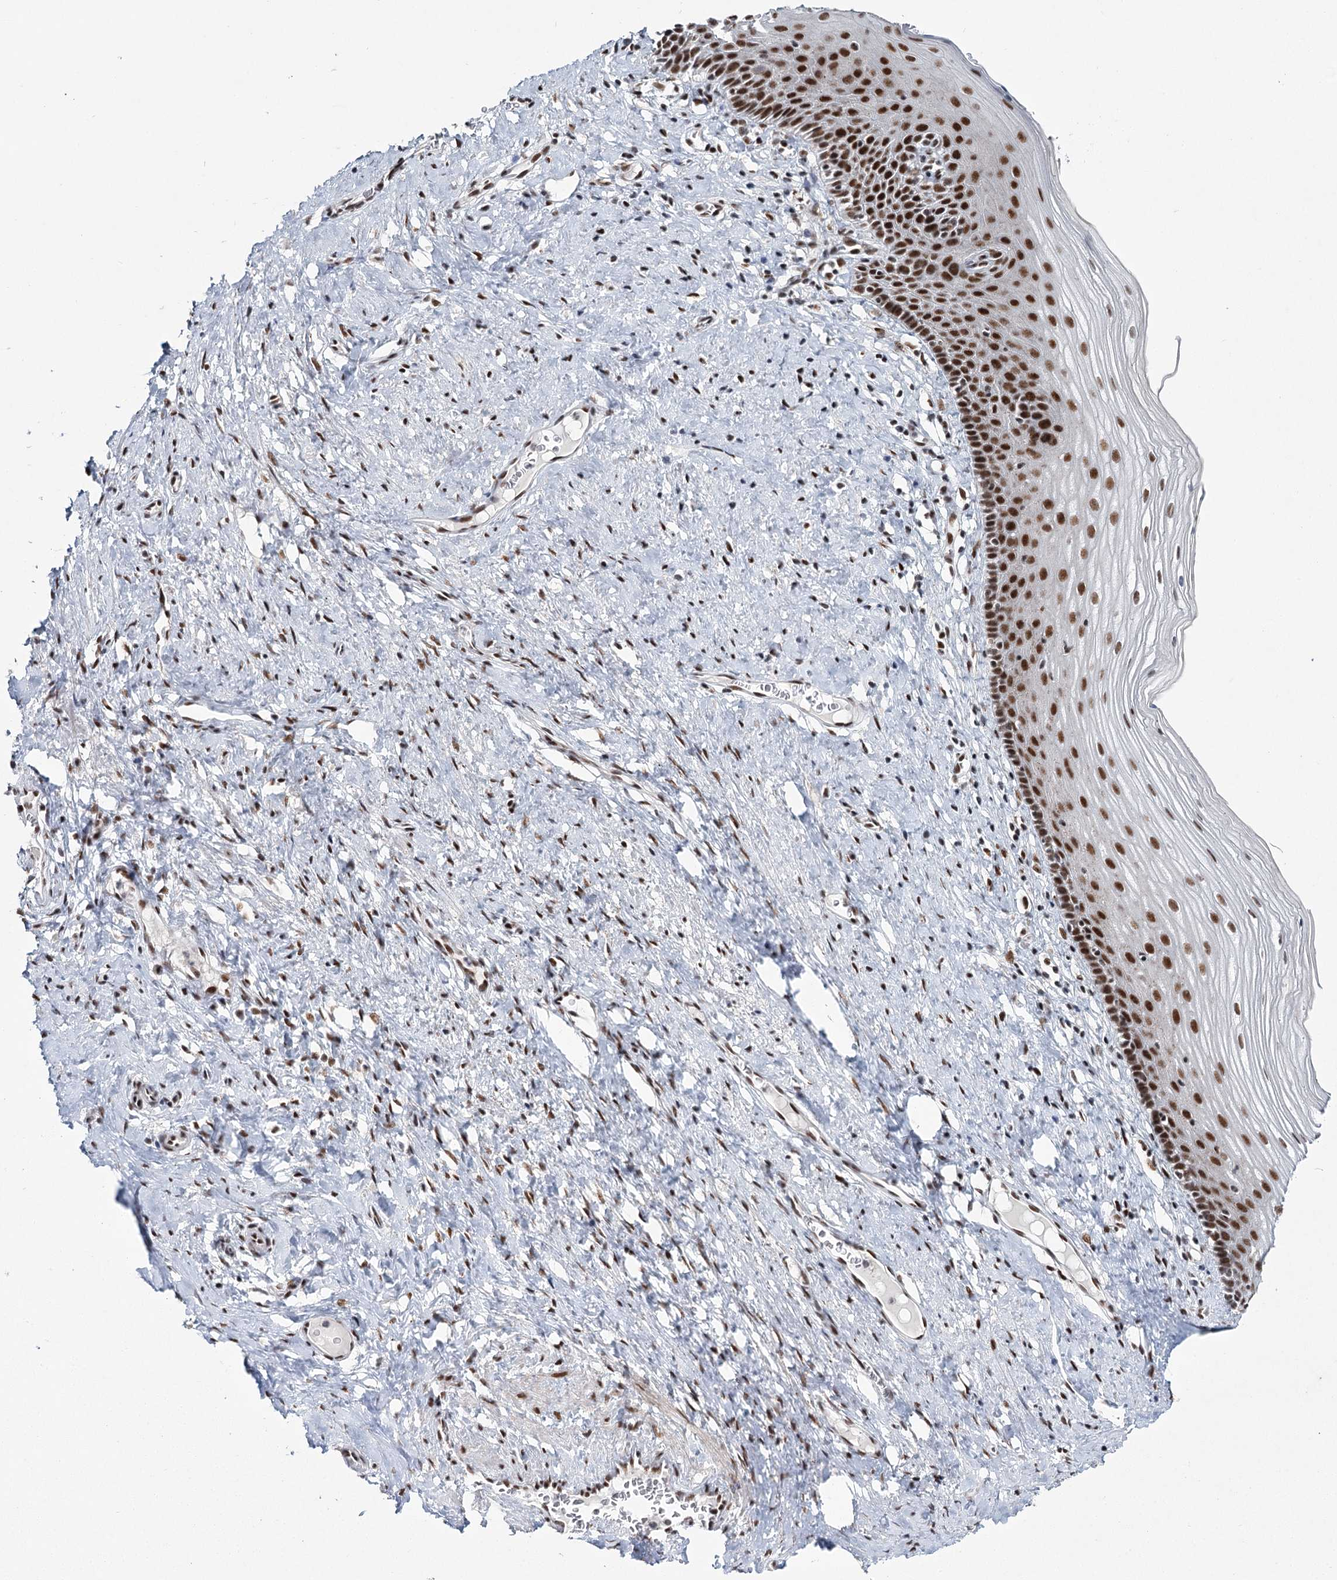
{"staining": {"intensity": "strong", "quantity": ">75%", "location": "nuclear"}, "tissue": "cervix", "cell_type": "Glandular cells", "image_type": "normal", "snomed": [{"axis": "morphology", "description": "Normal tissue, NOS"}, {"axis": "topography", "description": "Cervix"}], "caption": "An immunohistochemistry (IHC) micrograph of normal tissue is shown. Protein staining in brown shows strong nuclear positivity in cervix within glandular cells.", "gene": "SCAF8", "patient": {"sex": "female", "age": 42}}